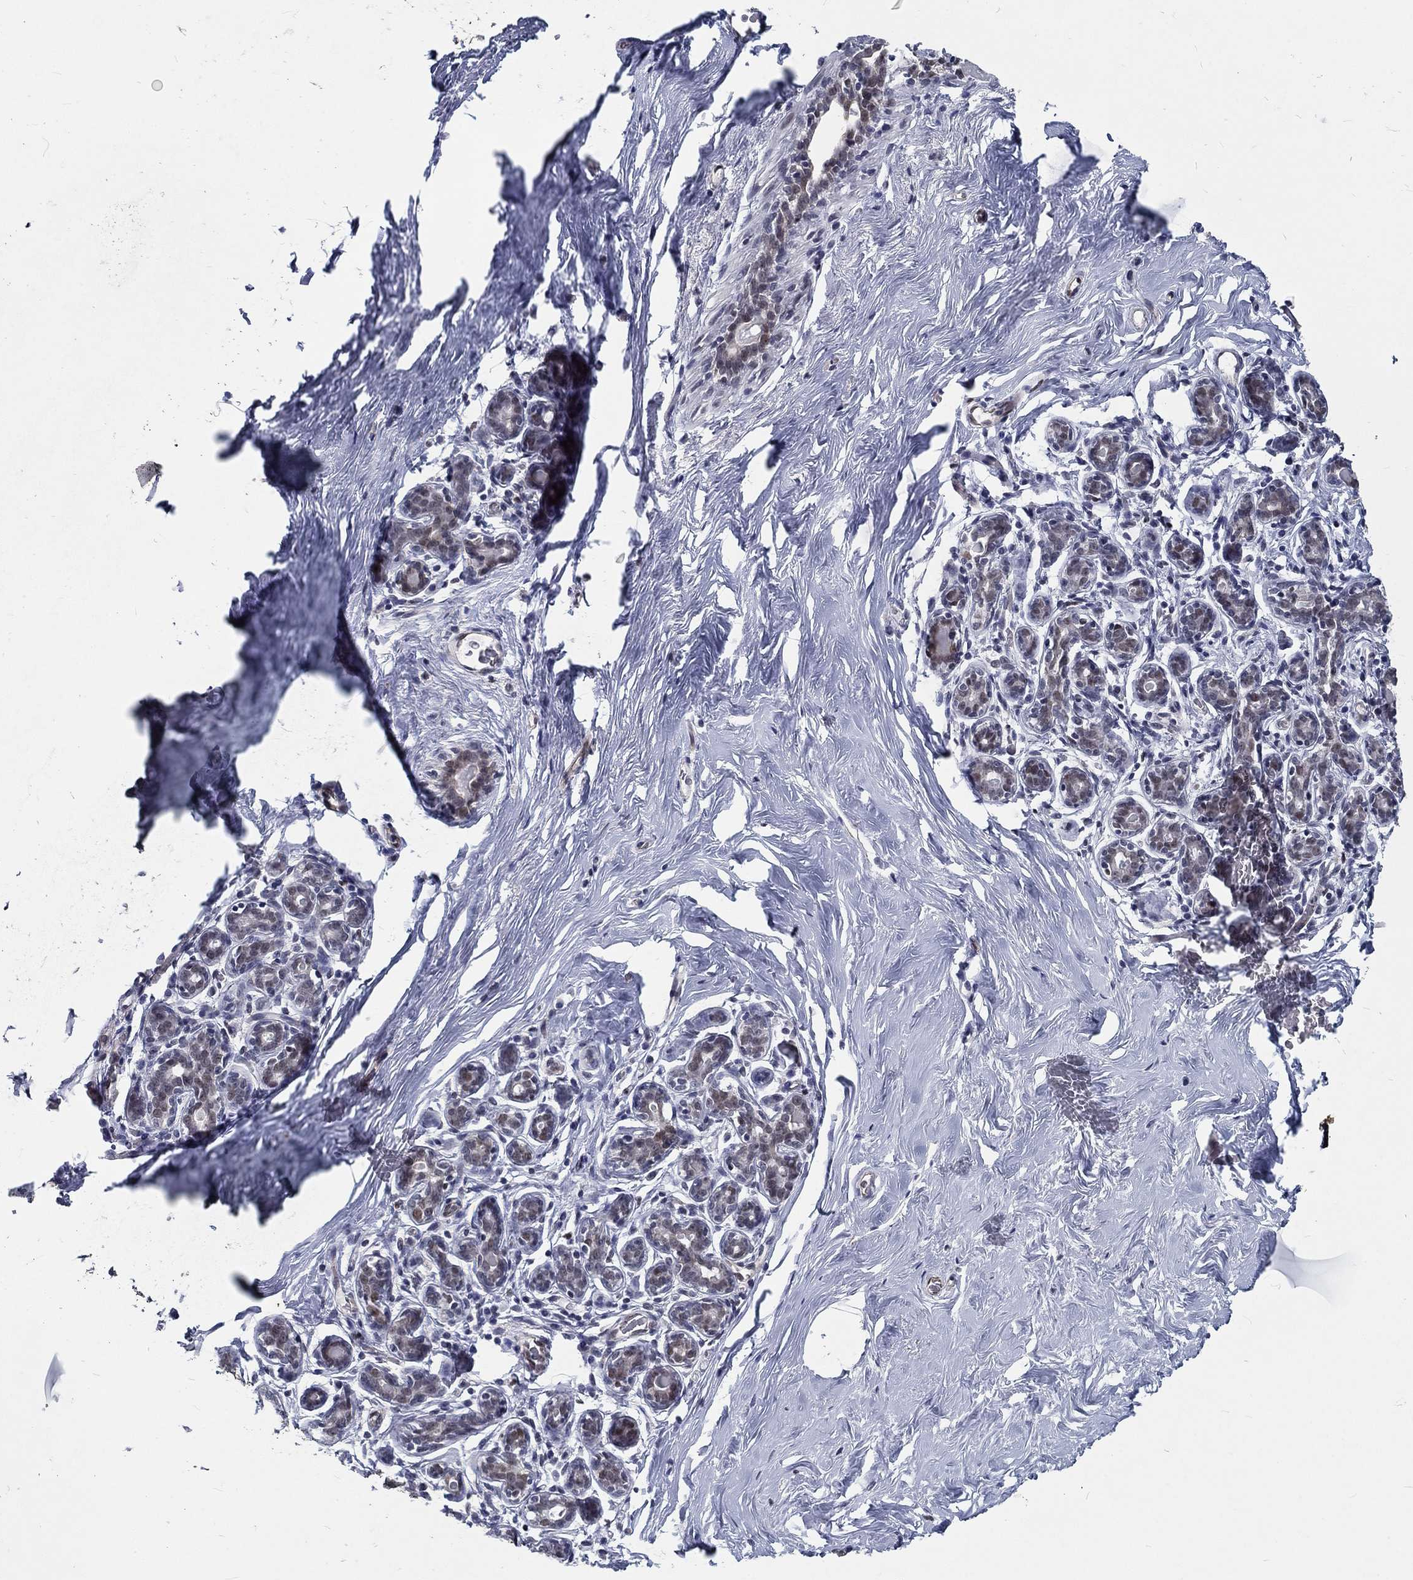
{"staining": {"intensity": "negative", "quantity": "none", "location": "none"}, "tissue": "breast", "cell_type": "Adipocytes", "image_type": "normal", "snomed": [{"axis": "morphology", "description": "Normal tissue, NOS"}, {"axis": "topography", "description": "Skin"}, {"axis": "topography", "description": "Breast"}], "caption": "DAB (3,3'-diaminobenzidine) immunohistochemical staining of unremarkable breast demonstrates no significant staining in adipocytes.", "gene": "ZBED1", "patient": {"sex": "female", "age": 43}}